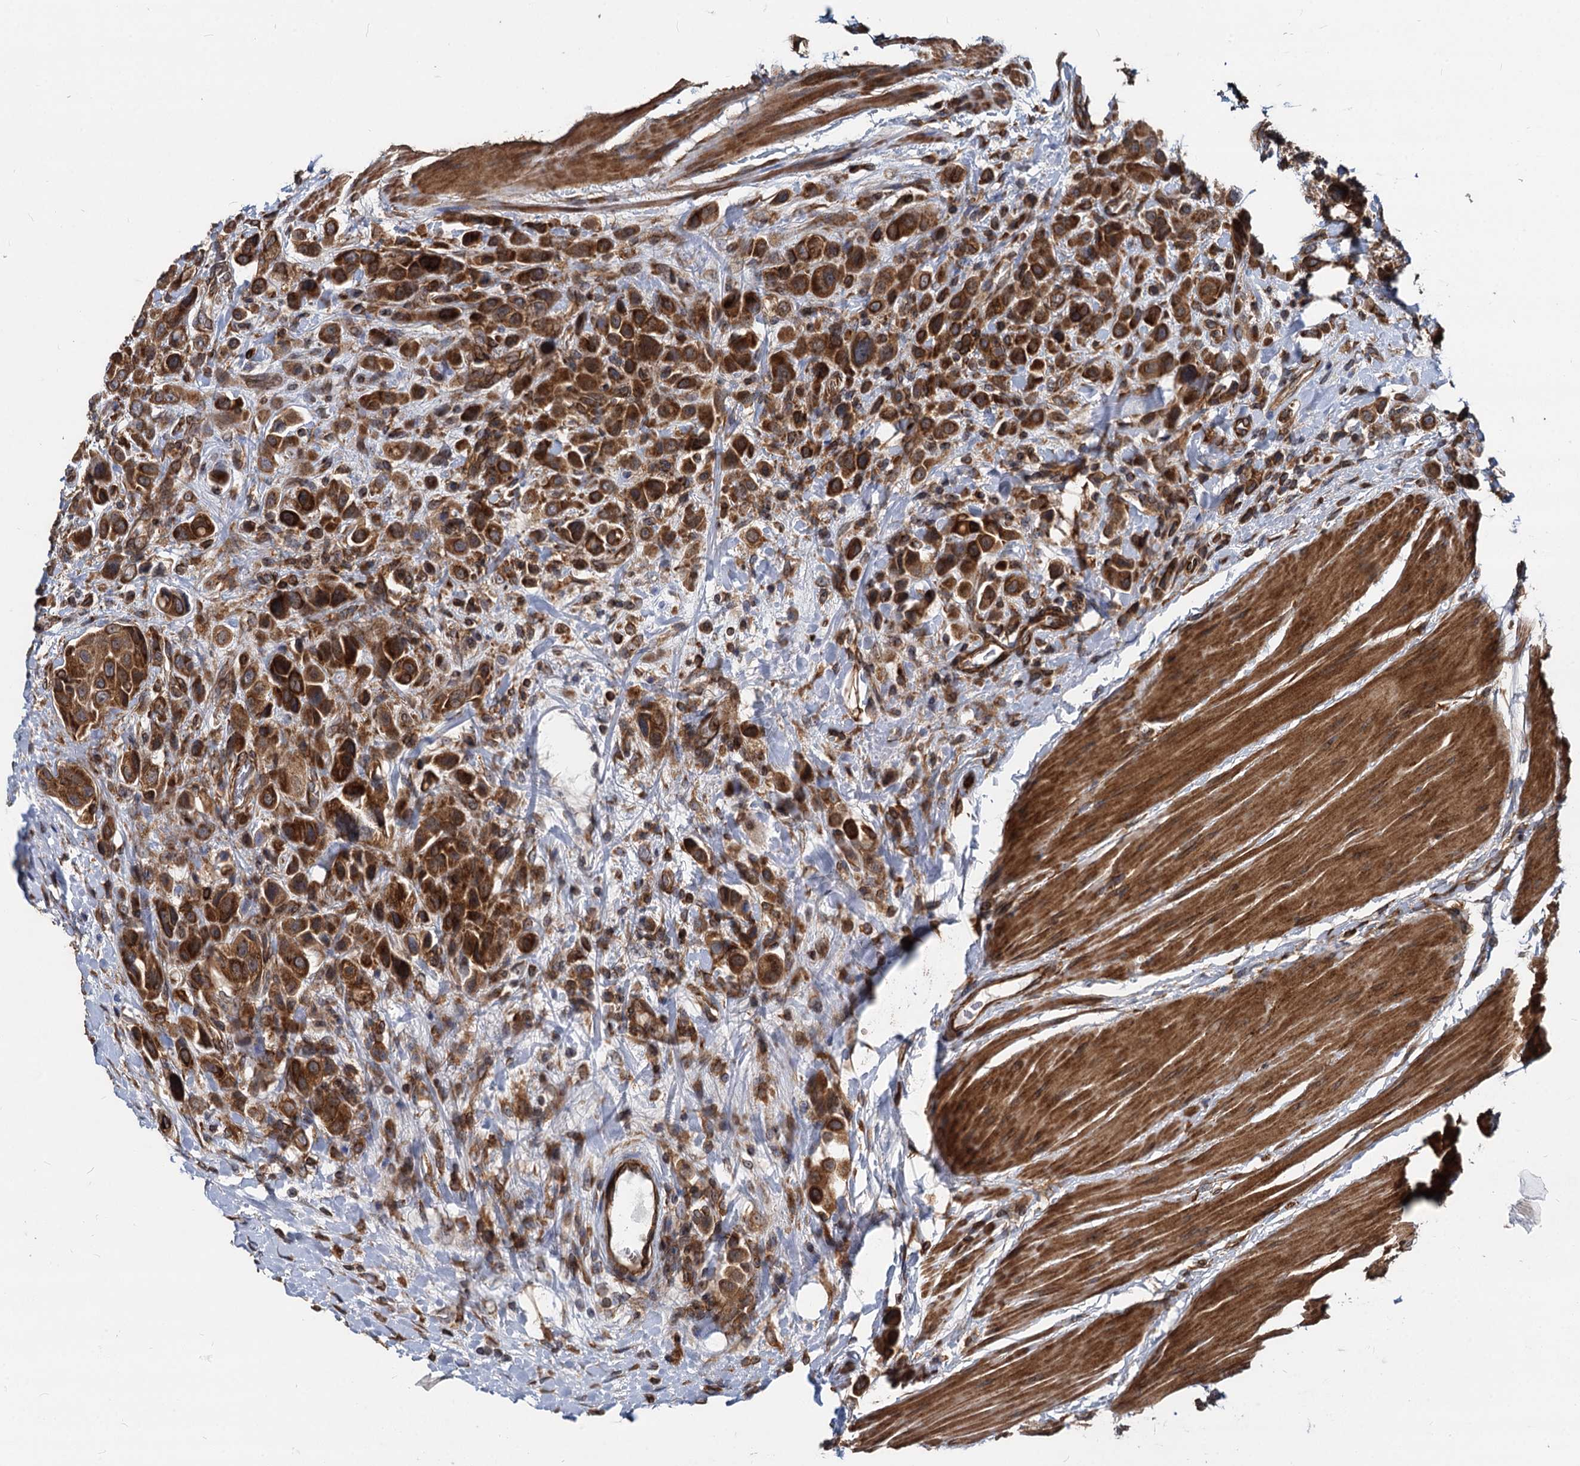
{"staining": {"intensity": "strong", "quantity": ">75%", "location": "cytoplasmic/membranous"}, "tissue": "urothelial cancer", "cell_type": "Tumor cells", "image_type": "cancer", "snomed": [{"axis": "morphology", "description": "Urothelial carcinoma, High grade"}, {"axis": "topography", "description": "Urinary bladder"}], "caption": "Approximately >75% of tumor cells in high-grade urothelial carcinoma display strong cytoplasmic/membranous protein expression as visualized by brown immunohistochemical staining.", "gene": "STIM1", "patient": {"sex": "male", "age": 50}}